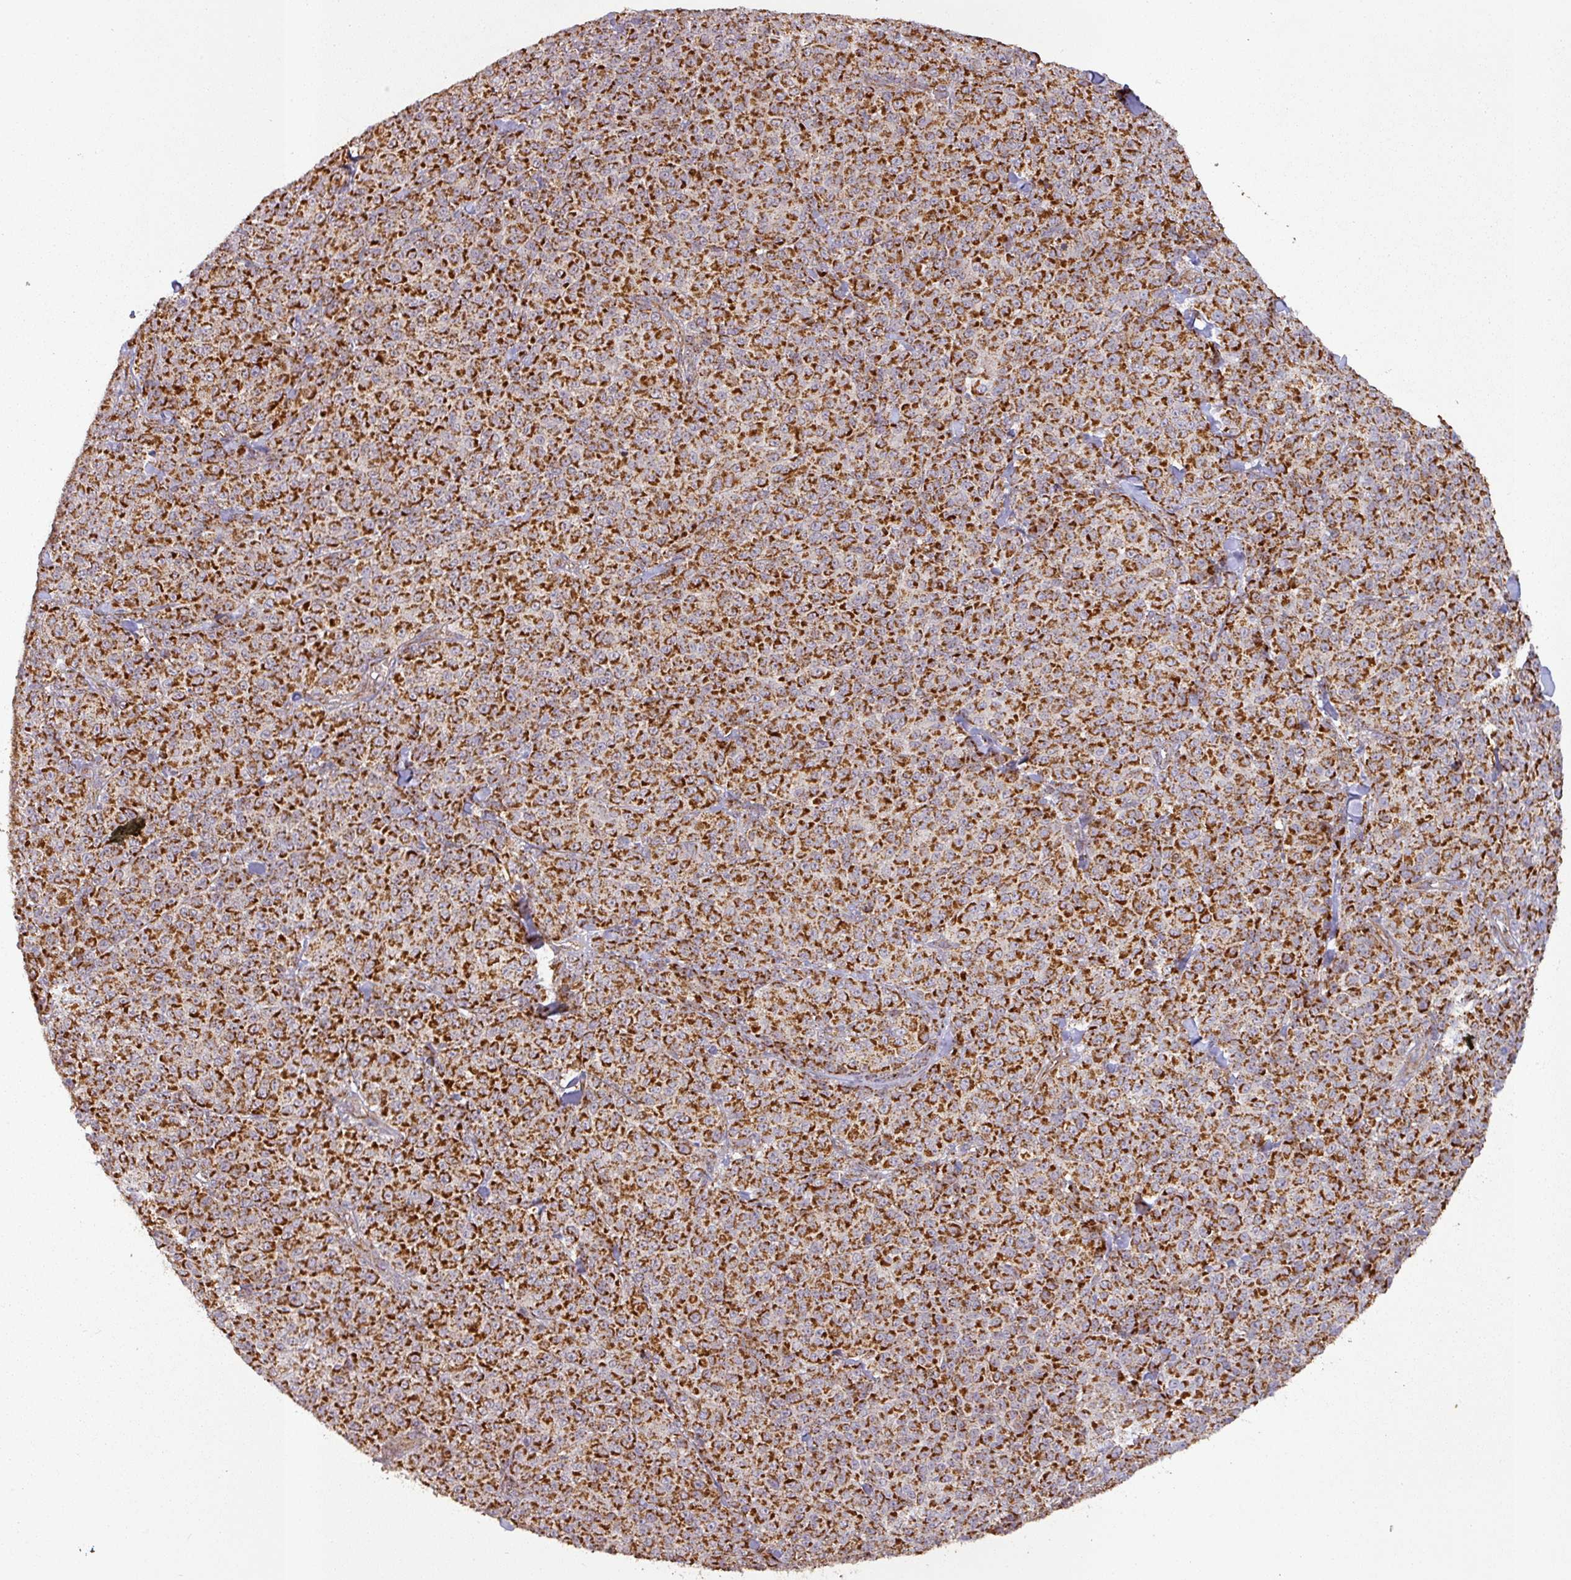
{"staining": {"intensity": "strong", "quantity": ">75%", "location": "cytoplasmic/membranous"}, "tissue": "melanoma", "cell_type": "Tumor cells", "image_type": "cancer", "snomed": [{"axis": "morphology", "description": "Normal tissue, NOS"}, {"axis": "morphology", "description": "Malignant melanoma, NOS"}, {"axis": "topography", "description": "Skin"}], "caption": "Immunohistochemical staining of melanoma exhibits high levels of strong cytoplasmic/membranous protein positivity in approximately >75% of tumor cells.", "gene": "GPD2", "patient": {"sex": "female", "age": 34}}